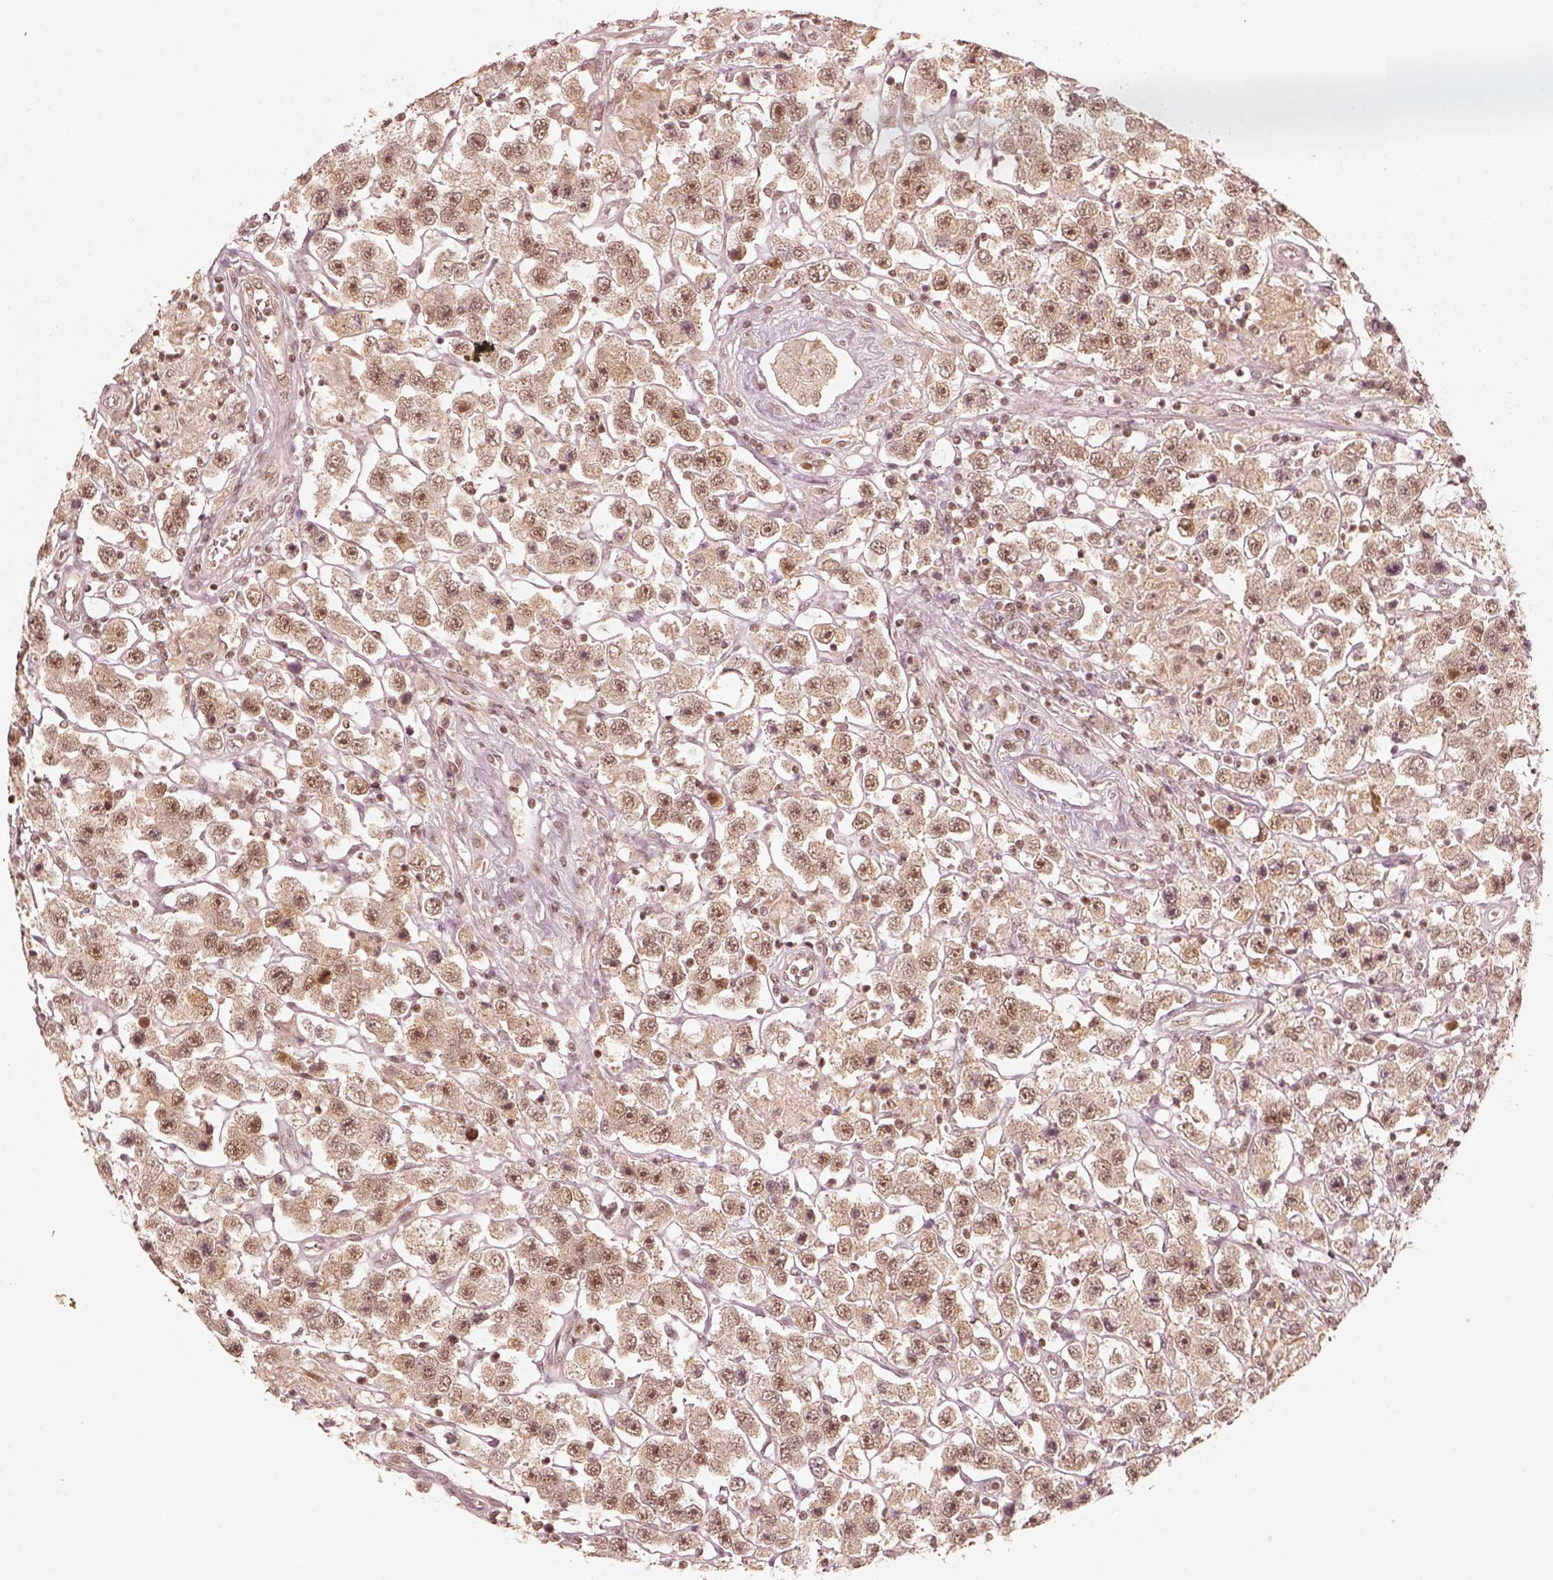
{"staining": {"intensity": "moderate", "quantity": "25%-75%", "location": "nuclear"}, "tissue": "testis cancer", "cell_type": "Tumor cells", "image_type": "cancer", "snomed": [{"axis": "morphology", "description": "Seminoma, NOS"}, {"axis": "topography", "description": "Testis"}], "caption": "Moderate nuclear staining for a protein is identified in approximately 25%-75% of tumor cells of seminoma (testis) using immunohistochemistry (IHC).", "gene": "GMEB2", "patient": {"sex": "male", "age": 45}}